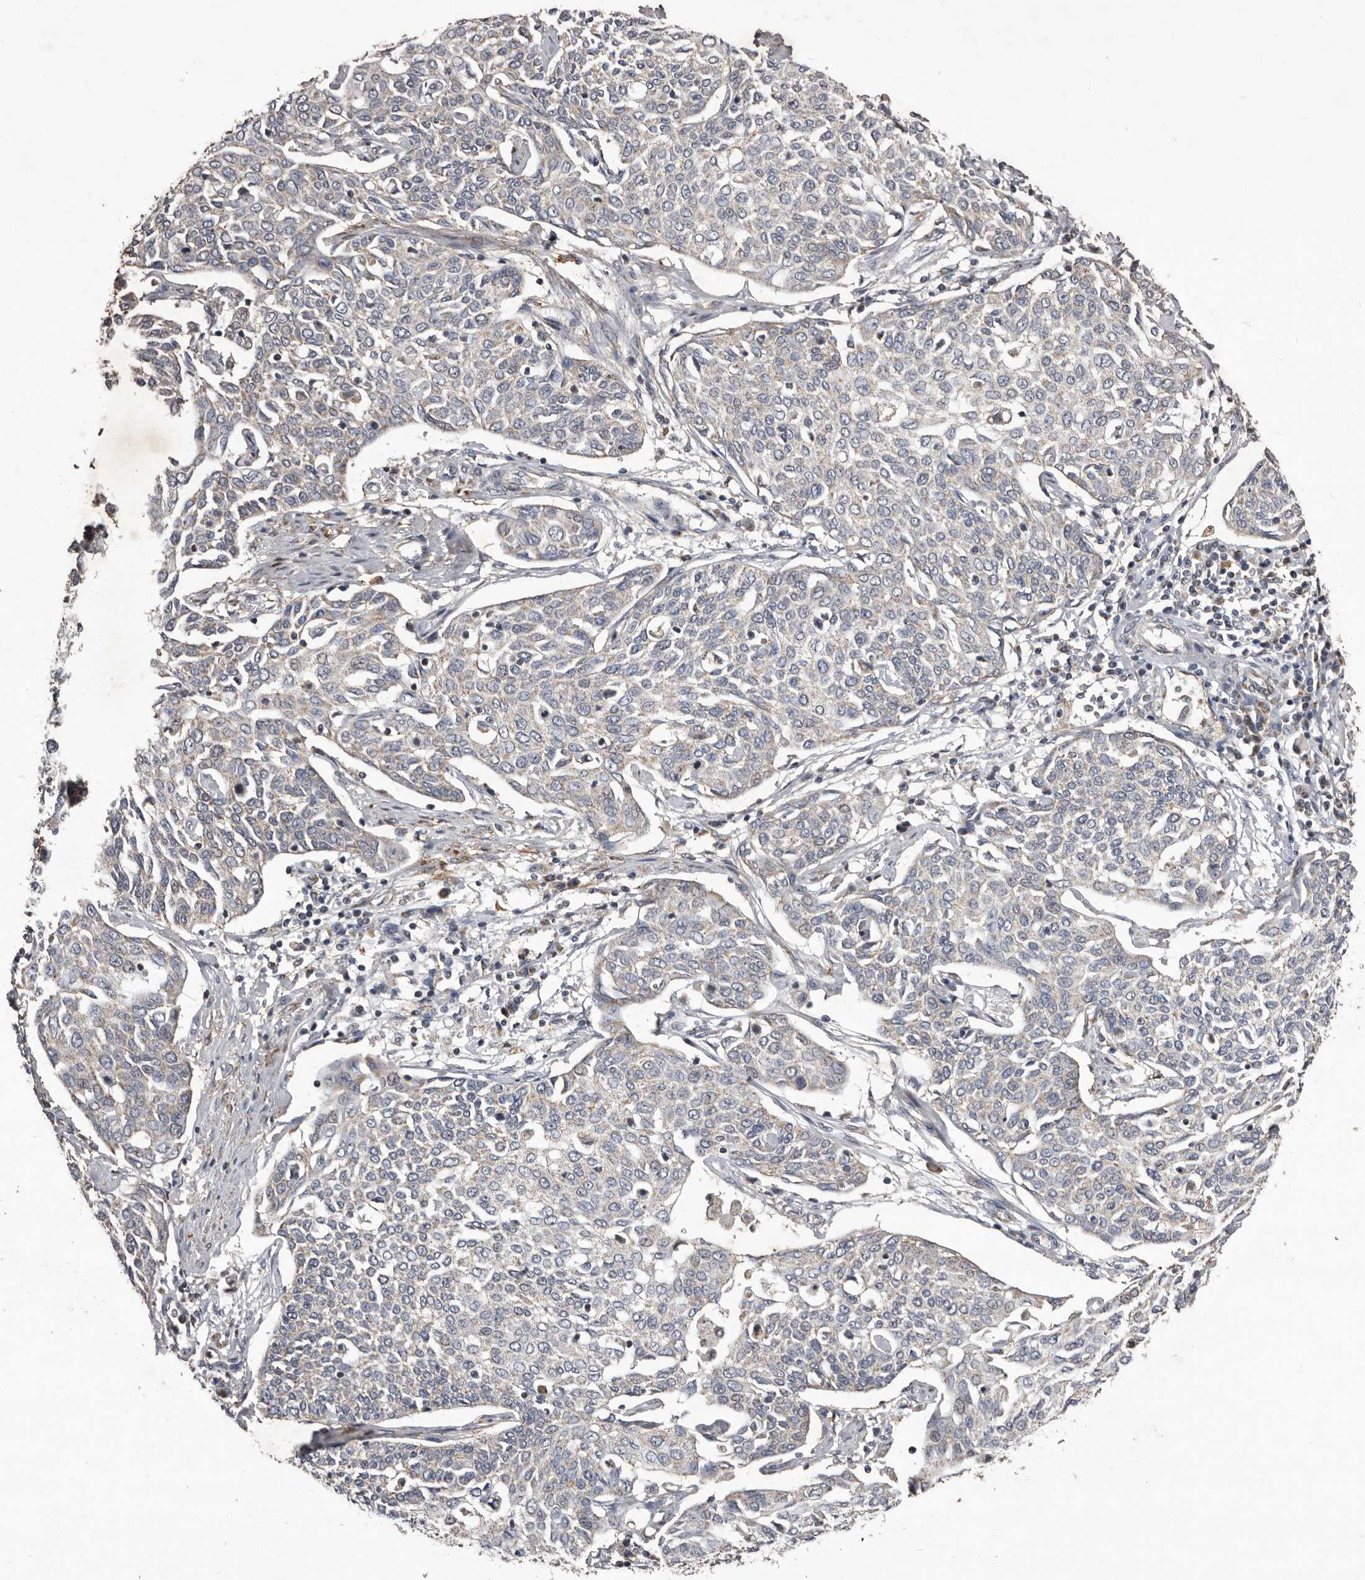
{"staining": {"intensity": "negative", "quantity": "none", "location": "none"}, "tissue": "cervical cancer", "cell_type": "Tumor cells", "image_type": "cancer", "snomed": [{"axis": "morphology", "description": "Squamous cell carcinoma, NOS"}, {"axis": "topography", "description": "Cervix"}], "caption": "Image shows no significant protein positivity in tumor cells of squamous cell carcinoma (cervical).", "gene": "CXCL14", "patient": {"sex": "female", "age": 34}}